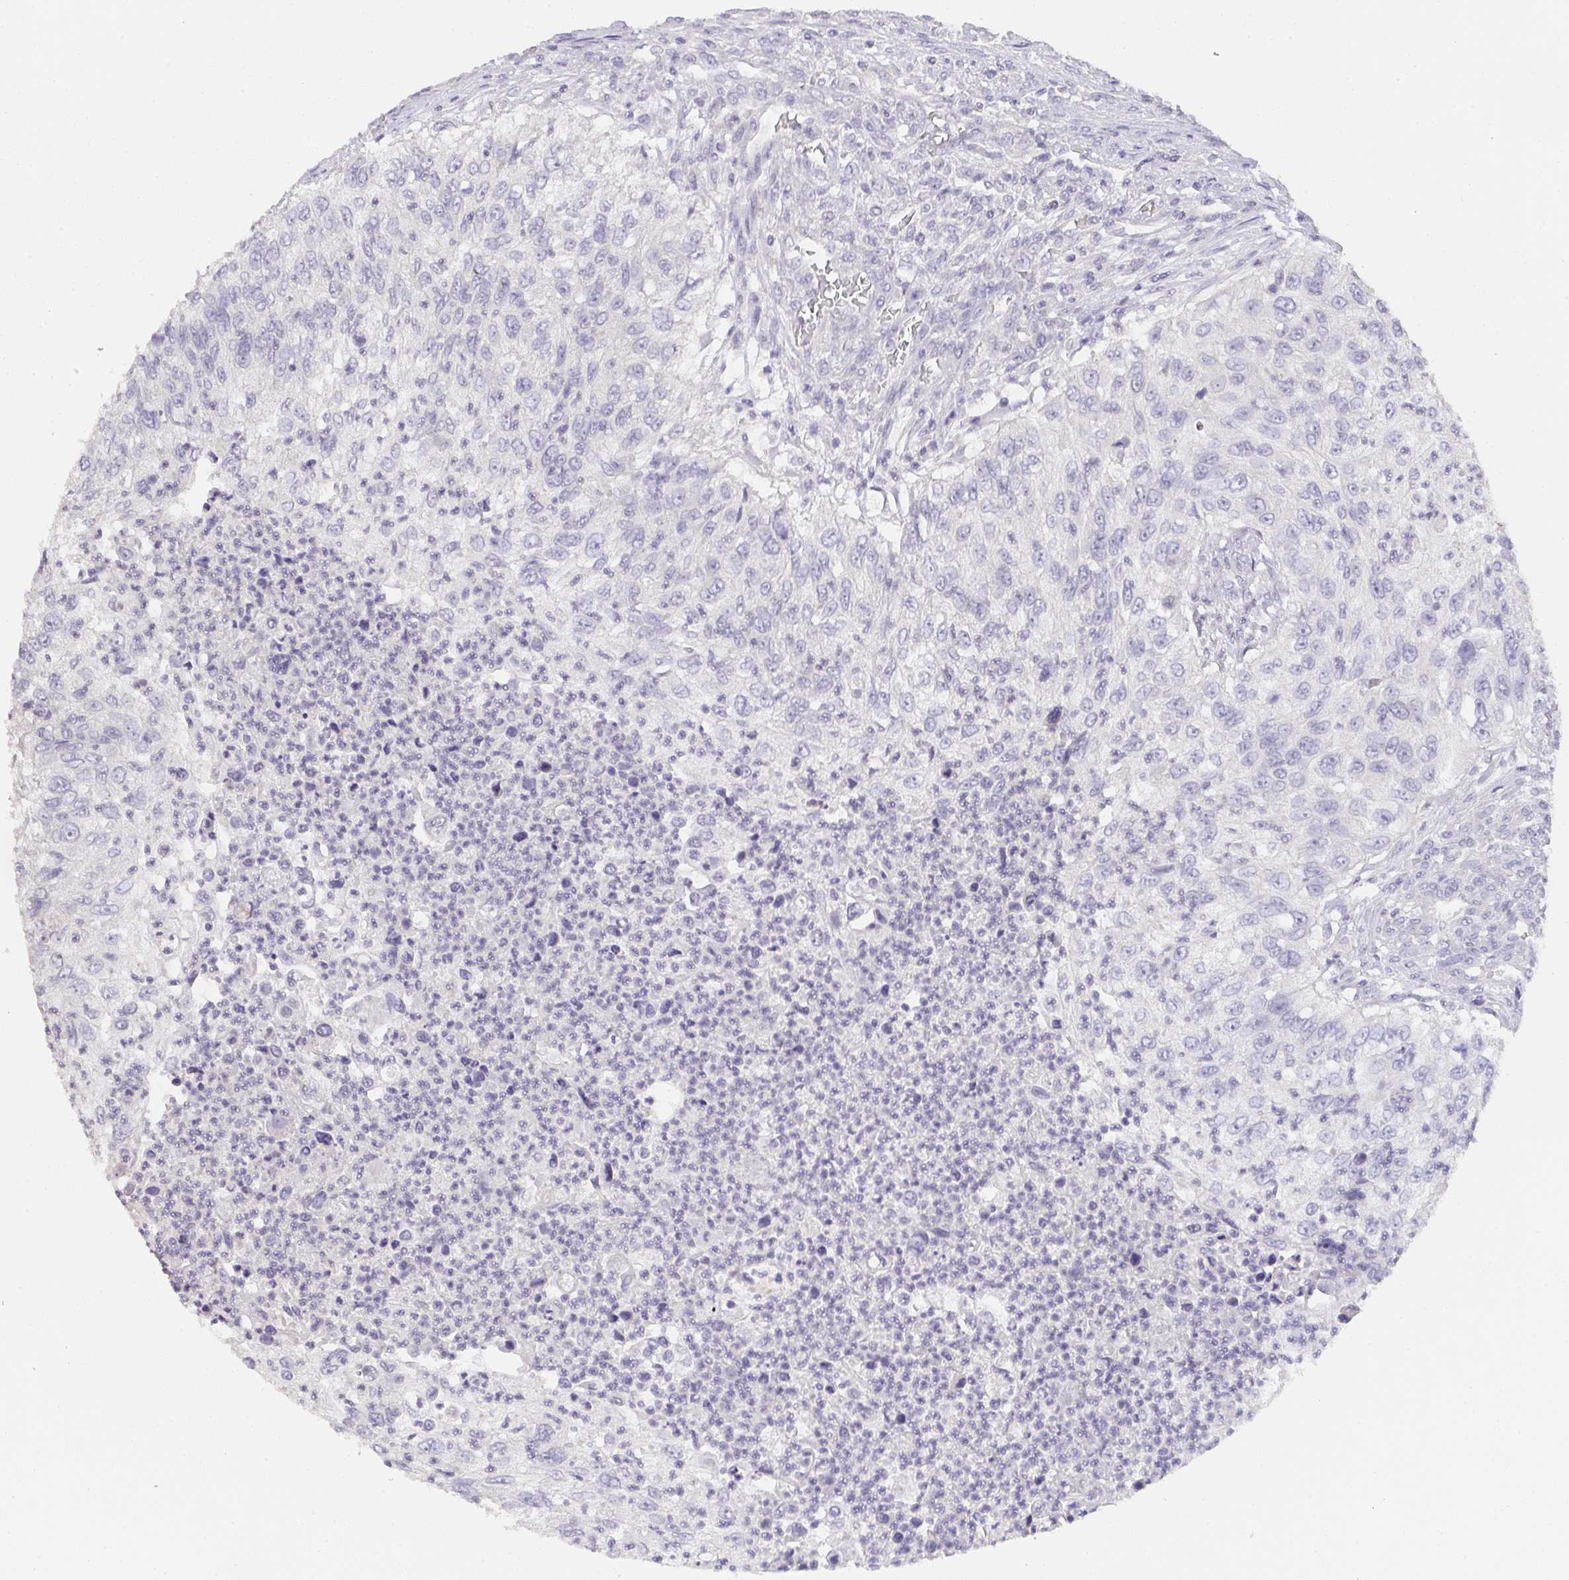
{"staining": {"intensity": "negative", "quantity": "none", "location": "none"}, "tissue": "urothelial cancer", "cell_type": "Tumor cells", "image_type": "cancer", "snomed": [{"axis": "morphology", "description": "Urothelial carcinoma, High grade"}, {"axis": "topography", "description": "Urinary bladder"}], "caption": "Immunohistochemistry (IHC) photomicrograph of neoplastic tissue: human urothelial cancer stained with DAB shows no significant protein expression in tumor cells. (DAB IHC with hematoxylin counter stain).", "gene": "TMEM219", "patient": {"sex": "female", "age": 60}}